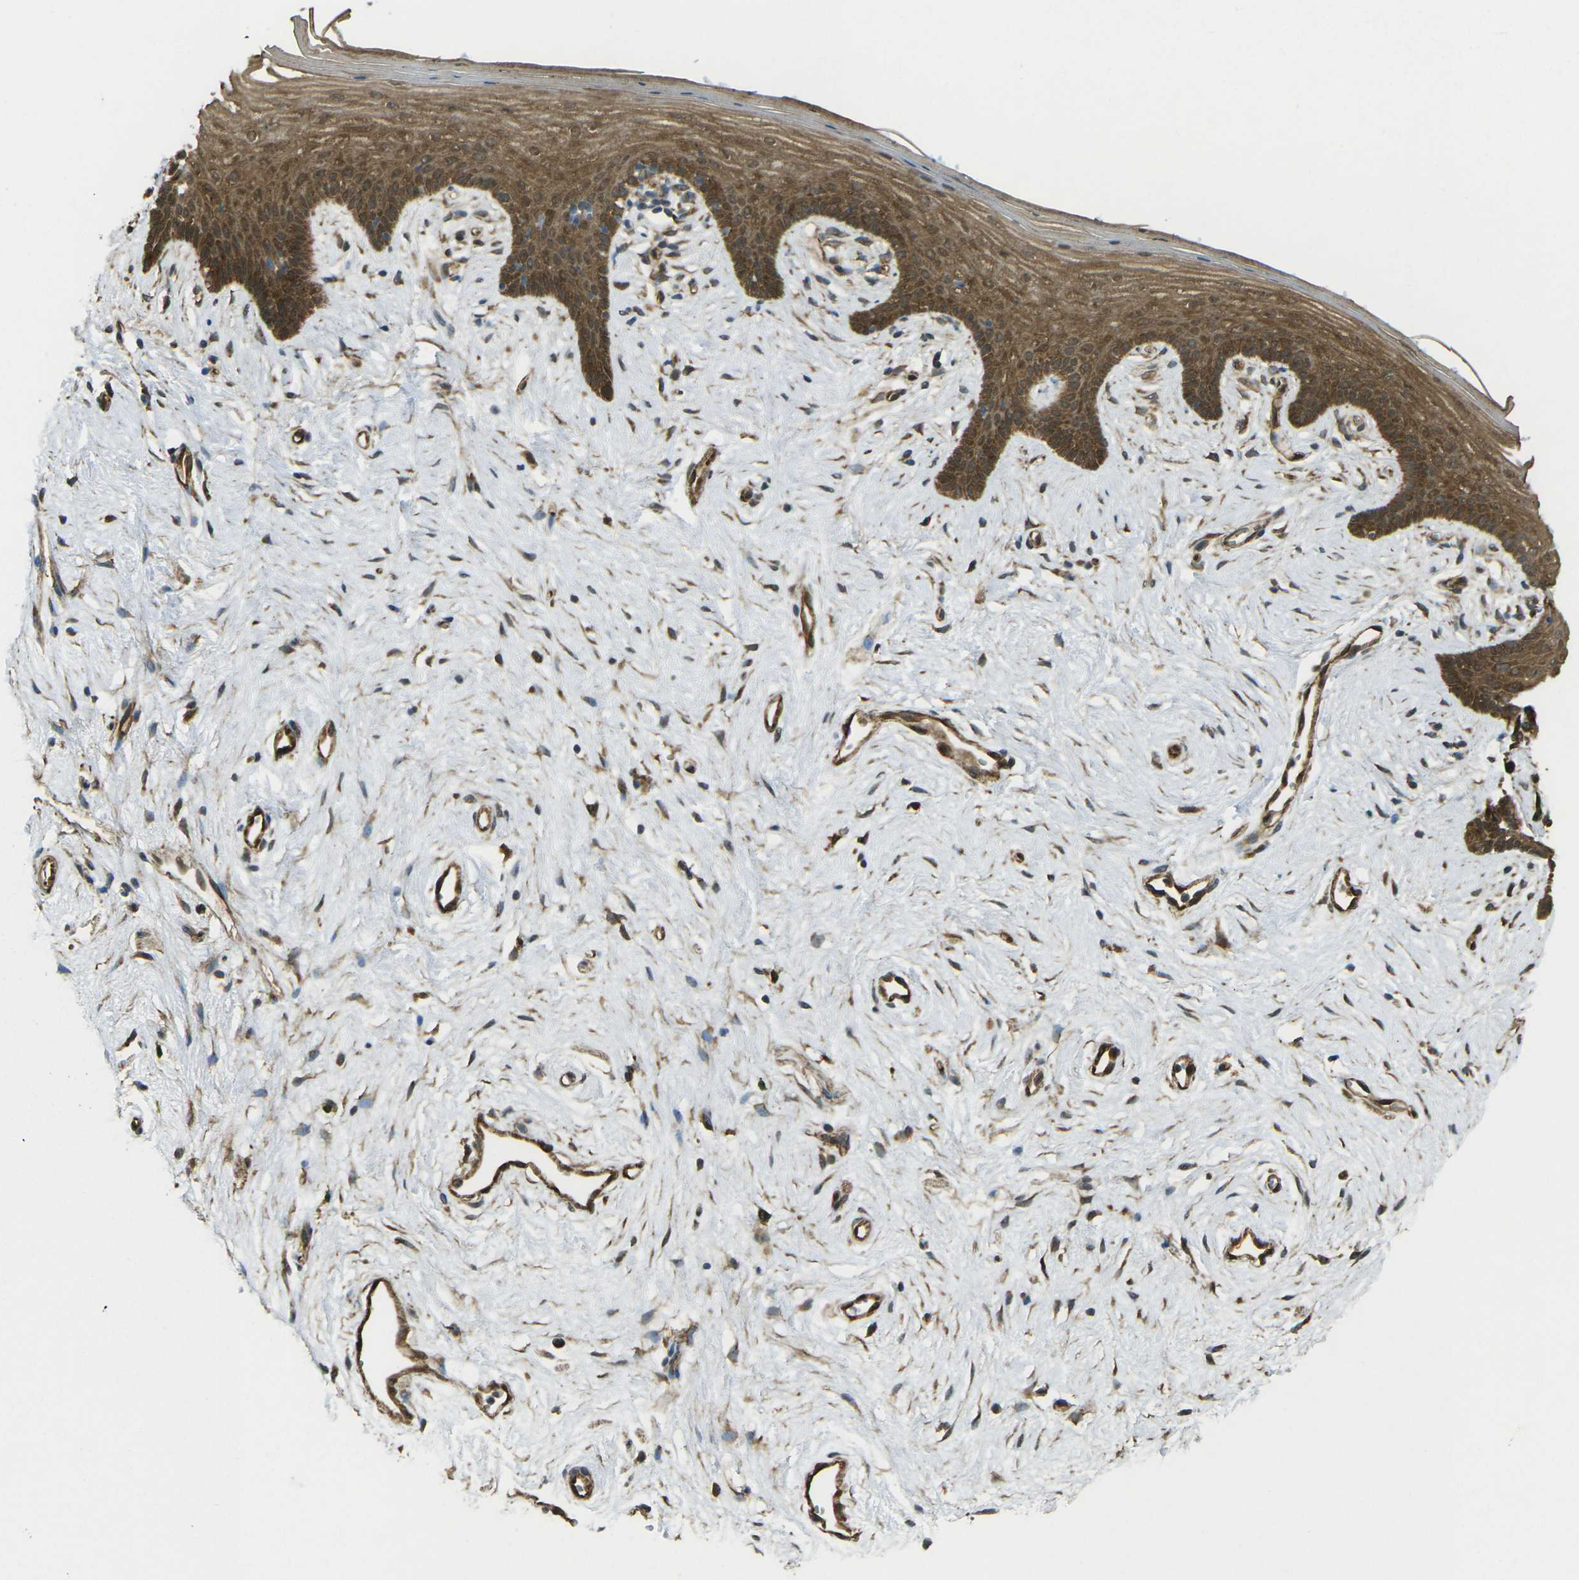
{"staining": {"intensity": "strong", "quantity": ">75%", "location": "cytoplasmic/membranous"}, "tissue": "vagina", "cell_type": "Squamous epithelial cells", "image_type": "normal", "snomed": [{"axis": "morphology", "description": "Normal tissue, NOS"}, {"axis": "topography", "description": "Vagina"}], "caption": "A high amount of strong cytoplasmic/membranous expression is identified in approximately >75% of squamous epithelial cells in normal vagina. The staining is performed using DAB brown chromogen to label protein expression. The nuclei are counter-stained blue using hematoxylin.", "gene": "CHMP3", "patient": {"sex": "female", "age": 44}}